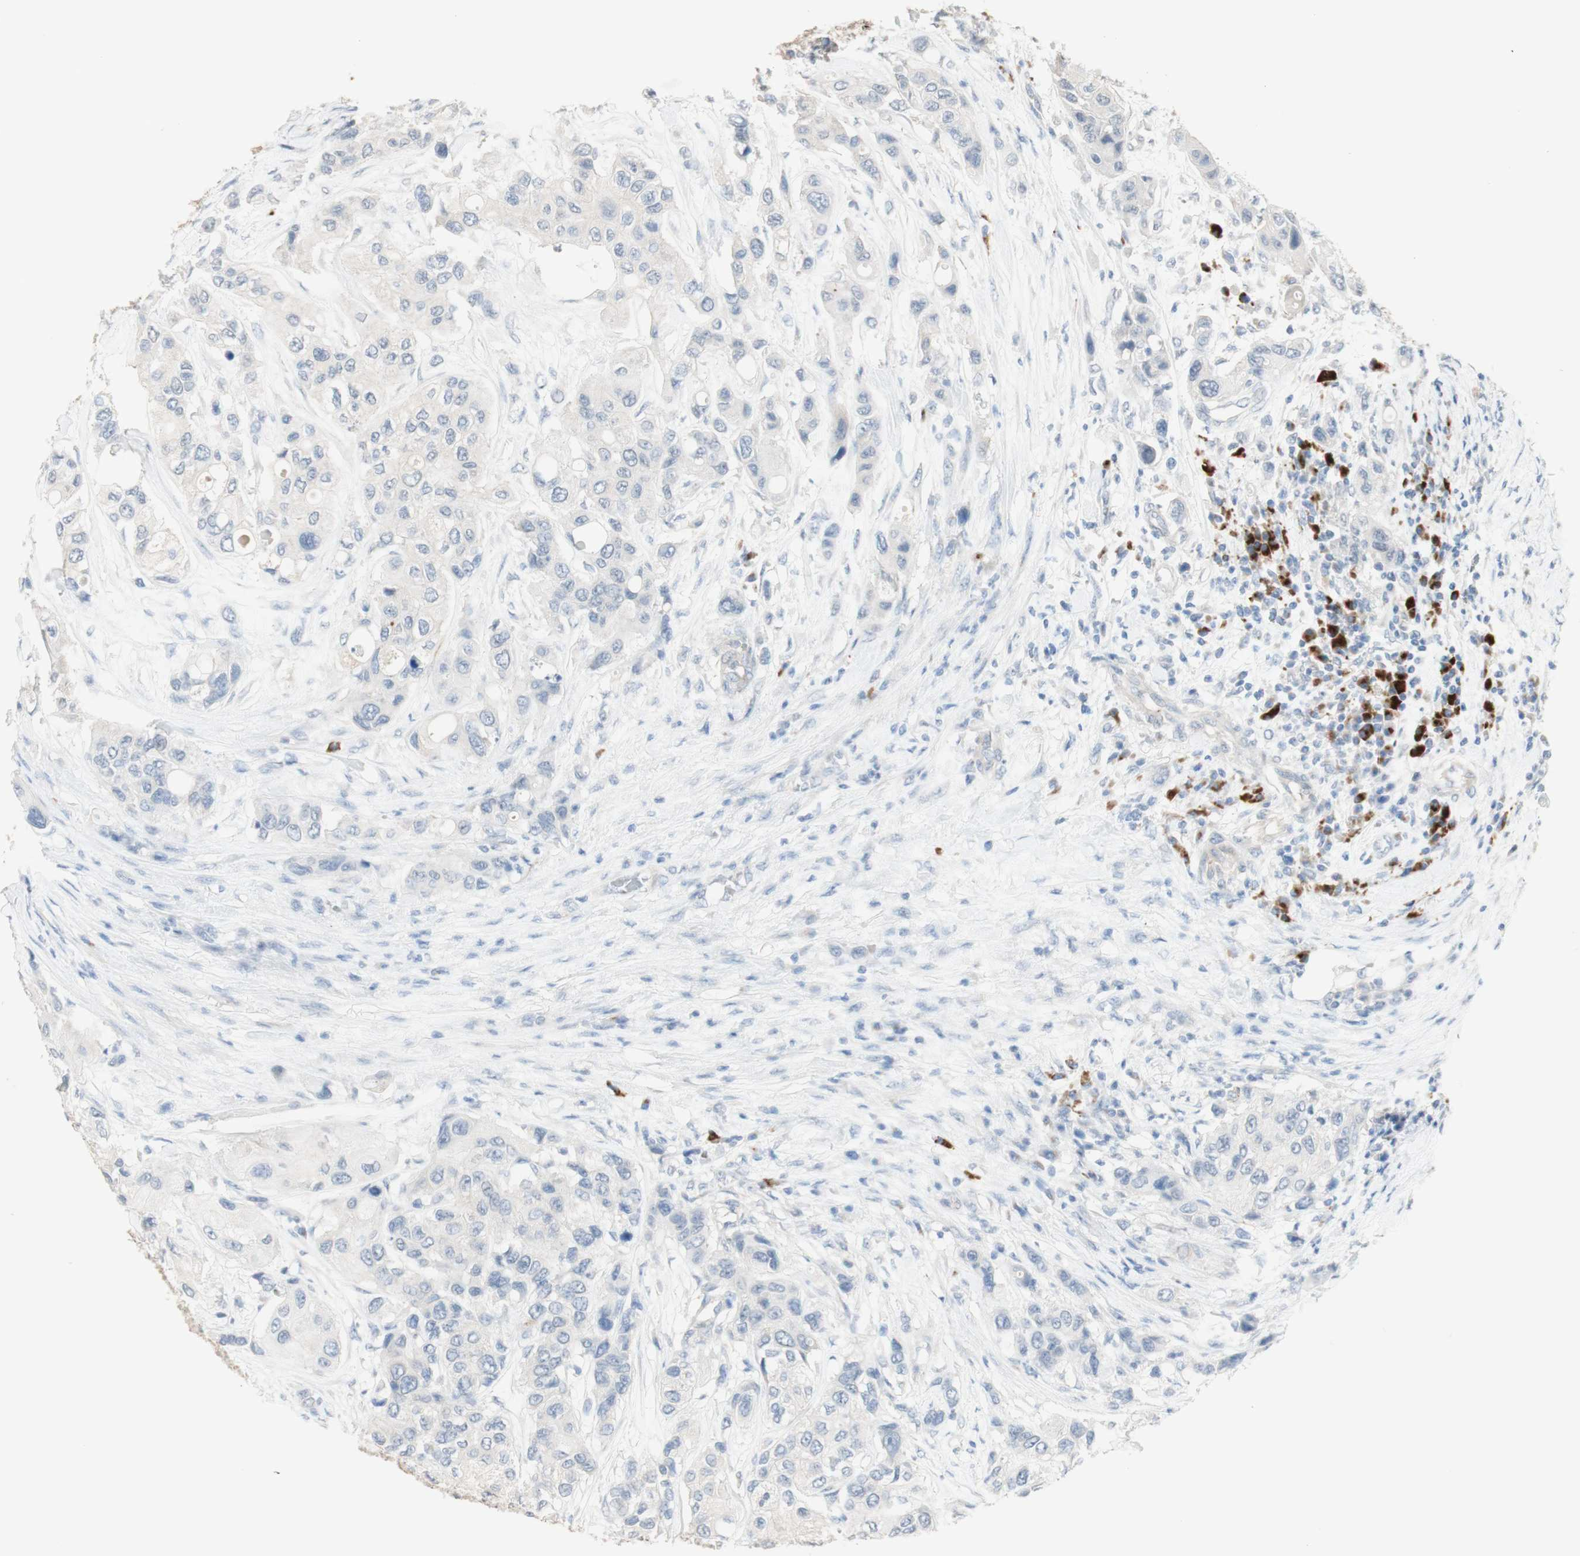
{"staining": {"intensity": "negative", "quantity": "none", "location": "none"}, "tissue": "urothelial cancer", "cell_type": "Tumor cells", "image_type": "cancer", "snomed": [{"axis": "morphology", "description": "Urothelial carcinoma, High grade"}, {"axis": "topography", "description": "Urinary bladder"}], "caption": "This is a histopathology image of IHC staining of urothelial carcinoma (high-grade), which shows no staining in tumor cells. The staining is performed using DAB (3,3'-diaminobenzidine) brown chromogen with nuclei counter-stained in using hematoxylin.", "gene": "MANEA", "patient": {"sex": "female", "age": 56}}